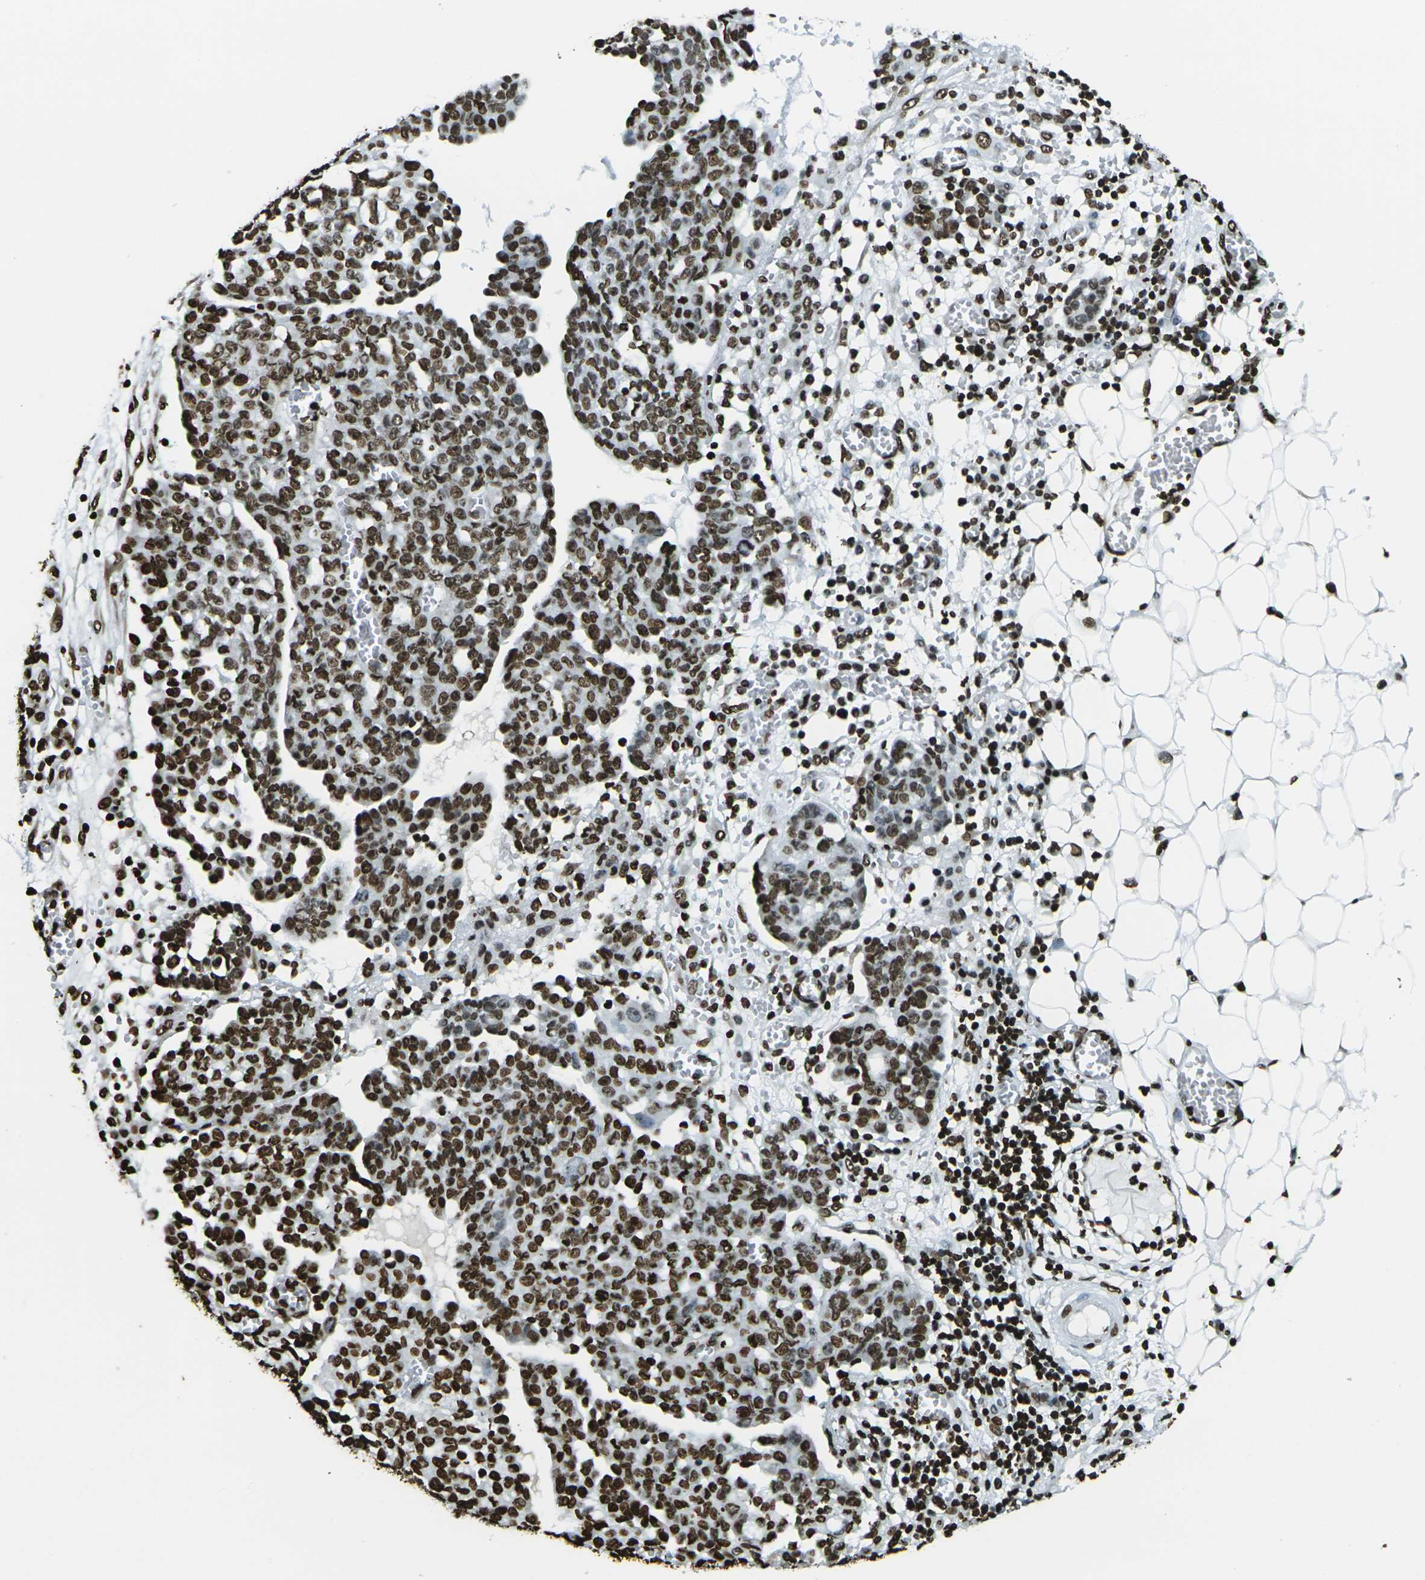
{"staining": {"intensity": "strong", "quantity": ">75%", "location": "nuclear"}, "tissue": "ovarian cancer", "cell_type": "Tumor cells", "image_type": "cancer", "snomed": [{"axis": "morphology", "description": "Cystadenocarcinoma, serous, NOS"}, {"axis": "topography", "description": "Soft tissue"}, {"axis": "topography", "description": "Ovary"}], "caption": "A photomicrograph of human ovarian cancer stained for a protein reveals strong nuclear brown staining in tumor cells.", "gene": "H1-2", "patient": {"sex": "female", "age": 57}}